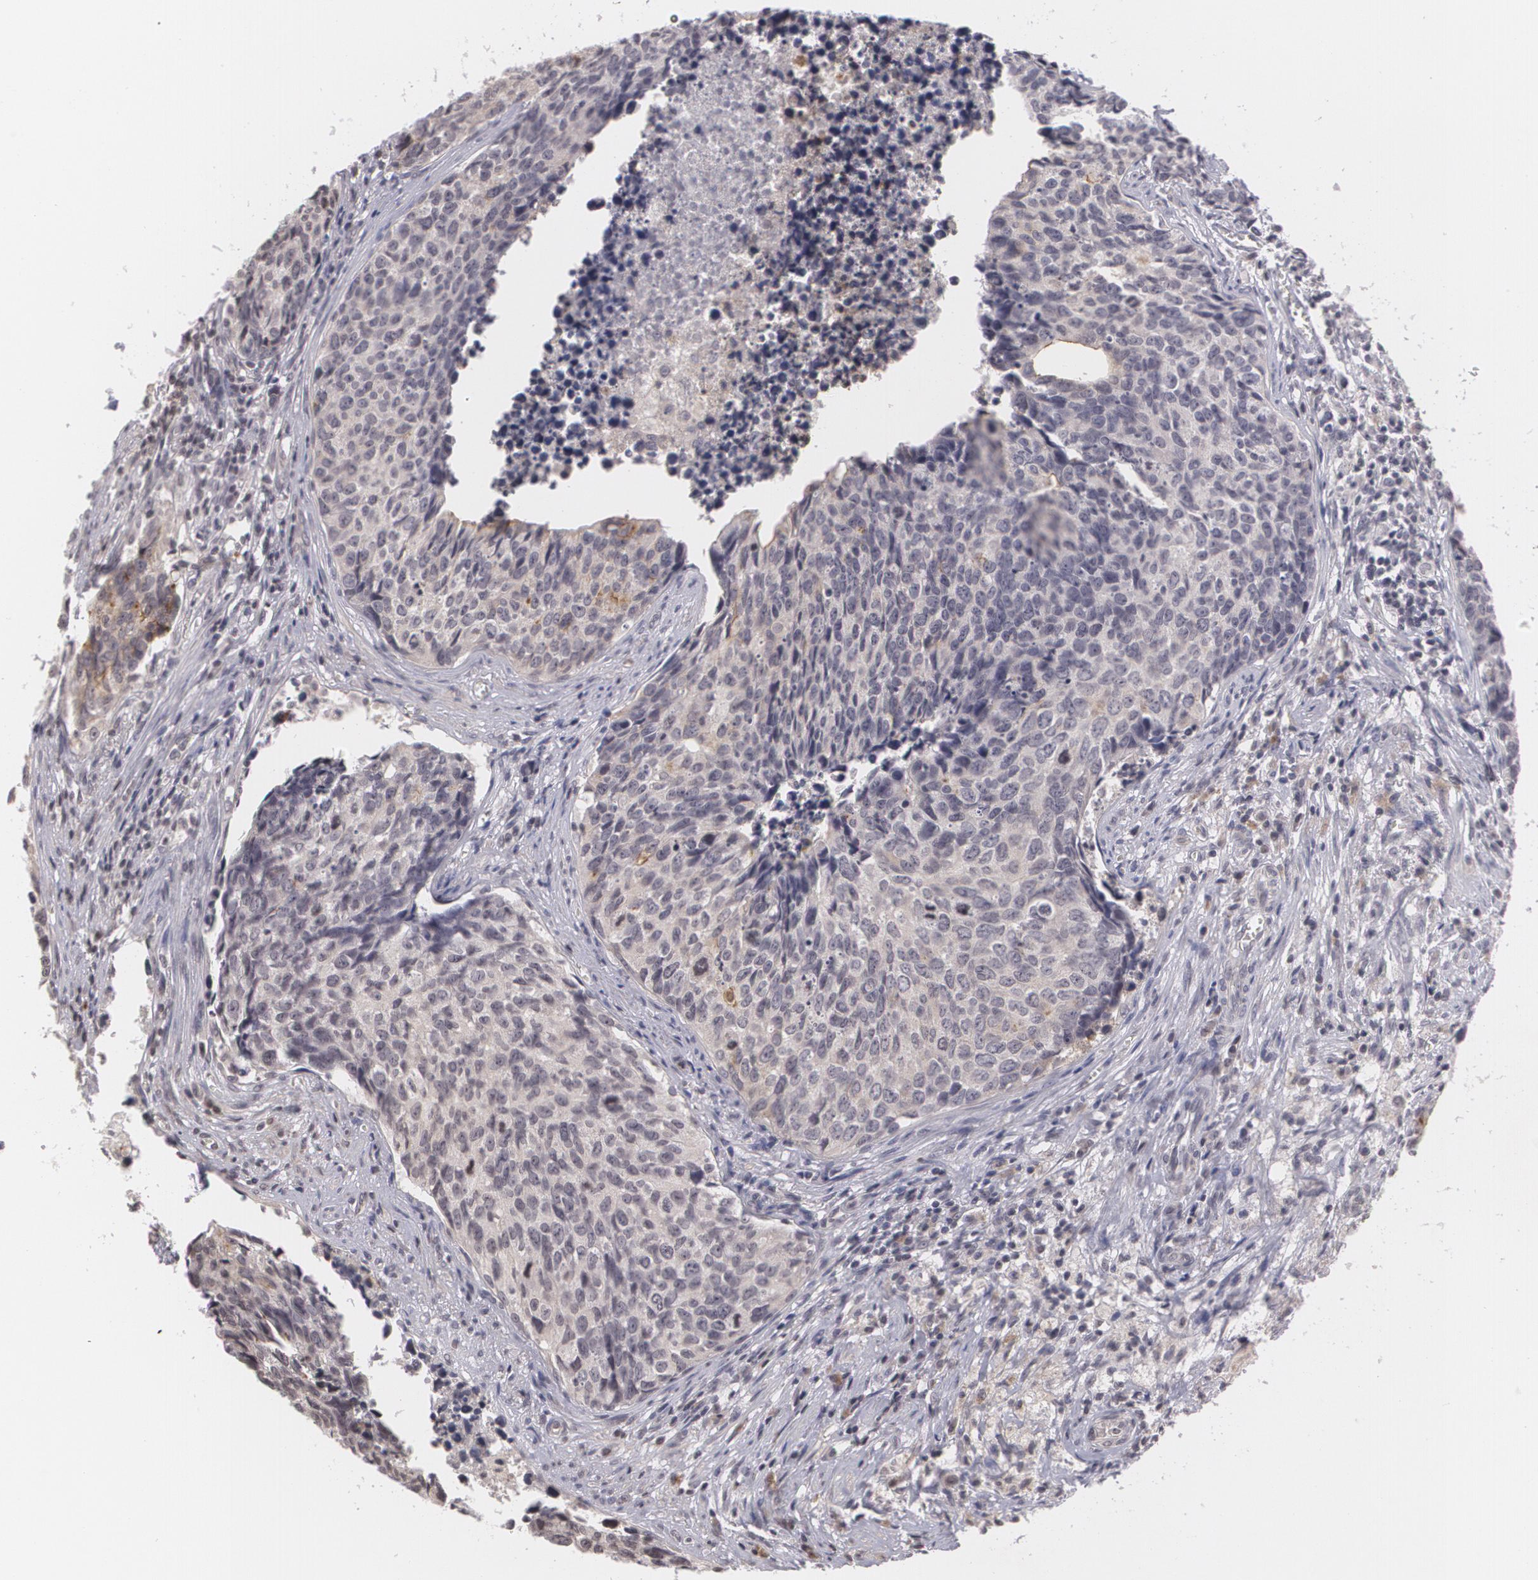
{"staining": {"intensity": "moderate", "quantity": "<25%", "location": "cytoplasmic/membranous"}, "tissue": "urothelial cancer", "cell_type": "Tumor cells", "image_type": "cancer", "snomed": [{"axis": "morphology", "description": "Urothelial carcinoma, High grade"}, {"axis": "topography", "description": "Urinary bladder"}], "caption": "Urothelial cancer was stained to show a protein in brown. There is low levels of moderate cytoplasmic/membranous expression in approximately <25% of tumor cells.", "gene": "MUC1", "patient": {"sex": "male", "age": 81}}